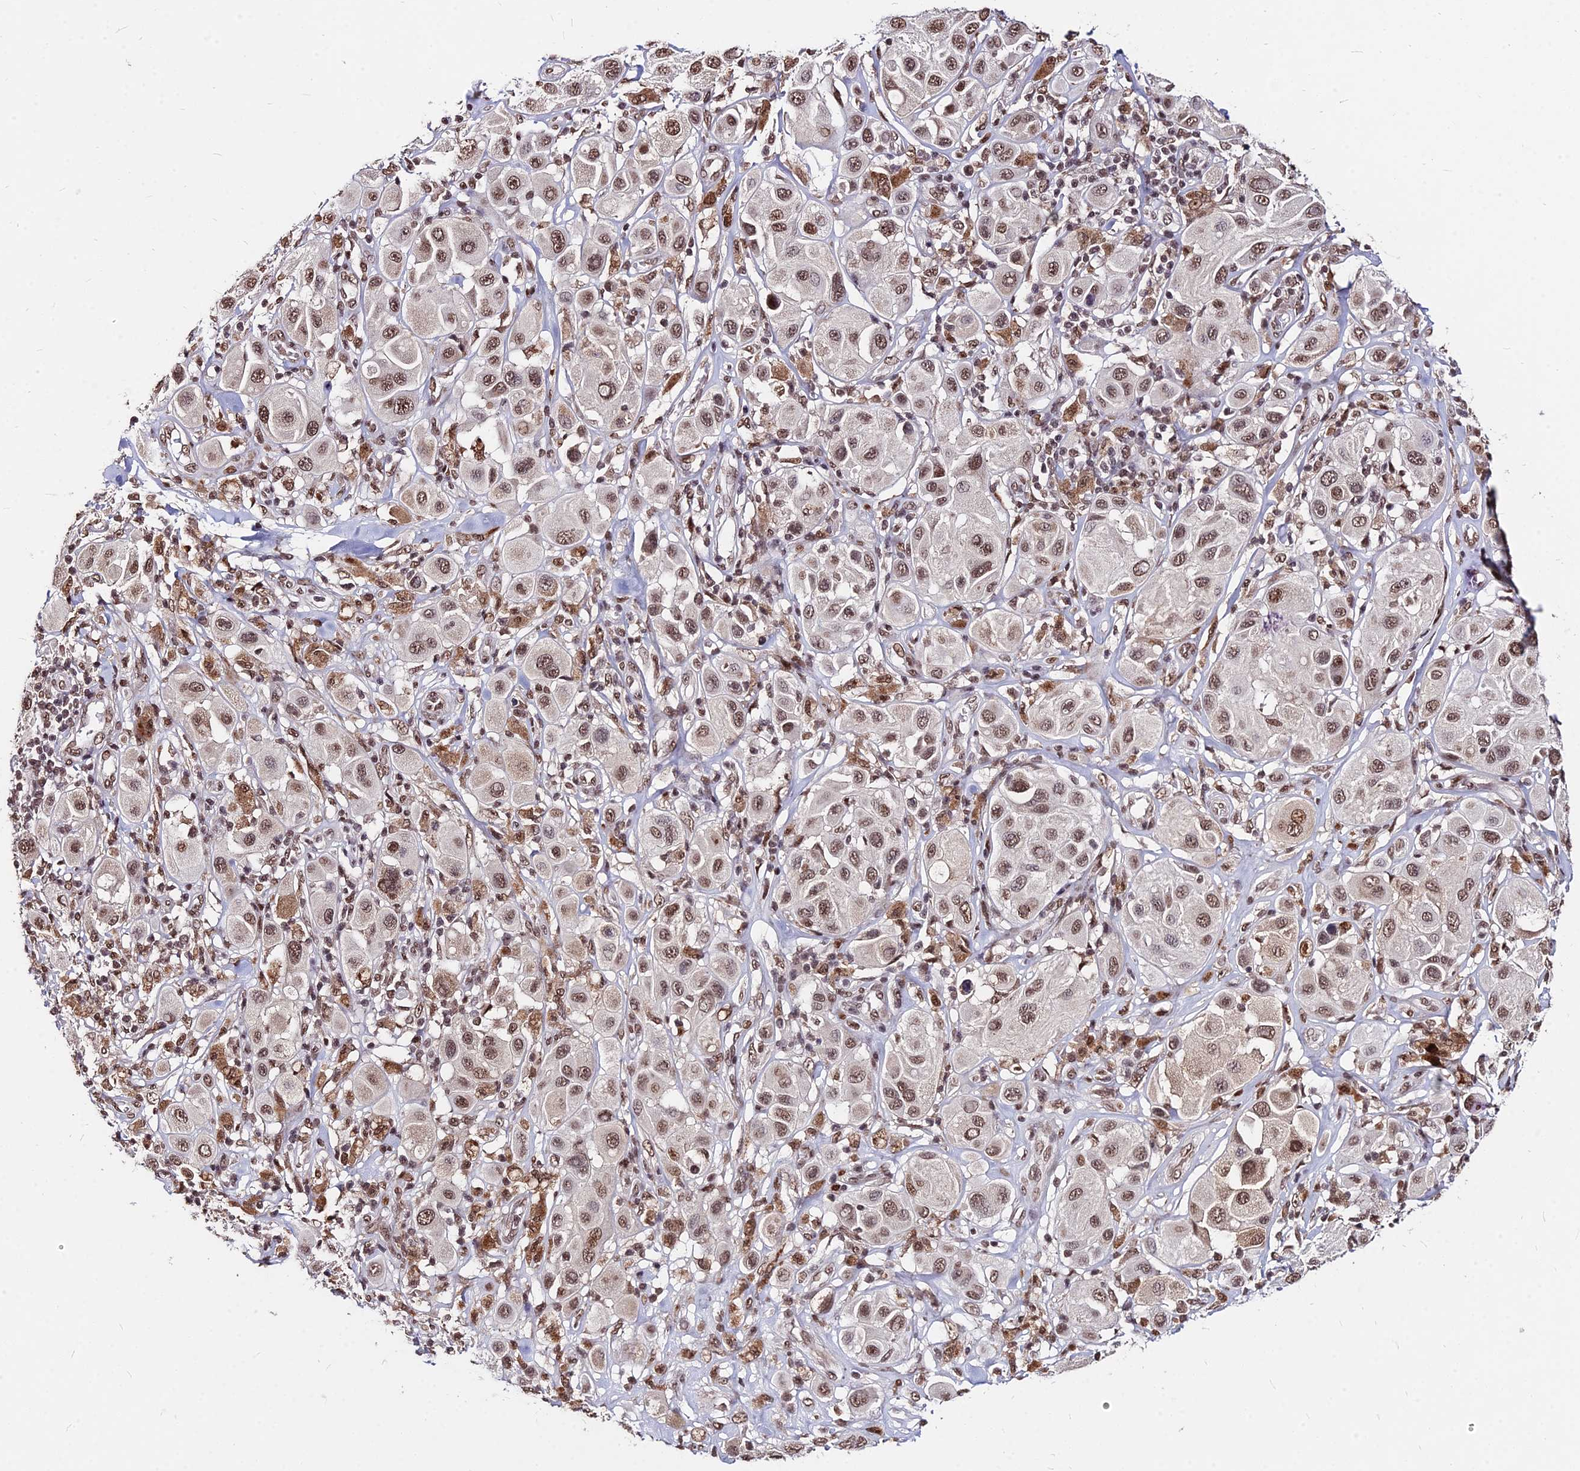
{"staining": {"intensity": "moderate", "quantity": ">75%", "location": "nuclear"}, "tissue": "melanoma", "cell_type": "Tumor cells", "image_type": "cancer", "snomed": [{"axis": "morphology", "description": "Malignant melanoma, Metastatic site"}, {"axis": "topography", "description": "Skin"}], "caption": "Immunohistochemical staining of human malignant melanoma (metastatic site) exhibits medium levels of moderate nuclear protein expression in about >75% of tumor cells. The protein is stained brown, and the nuclei are stained in blue (DAB (3,3'-diaminobenzidine) IHC with brightfield microscopy, high magnification).", "gene": "ZBED4", "patient": {"sex": "male", "age": 41}}